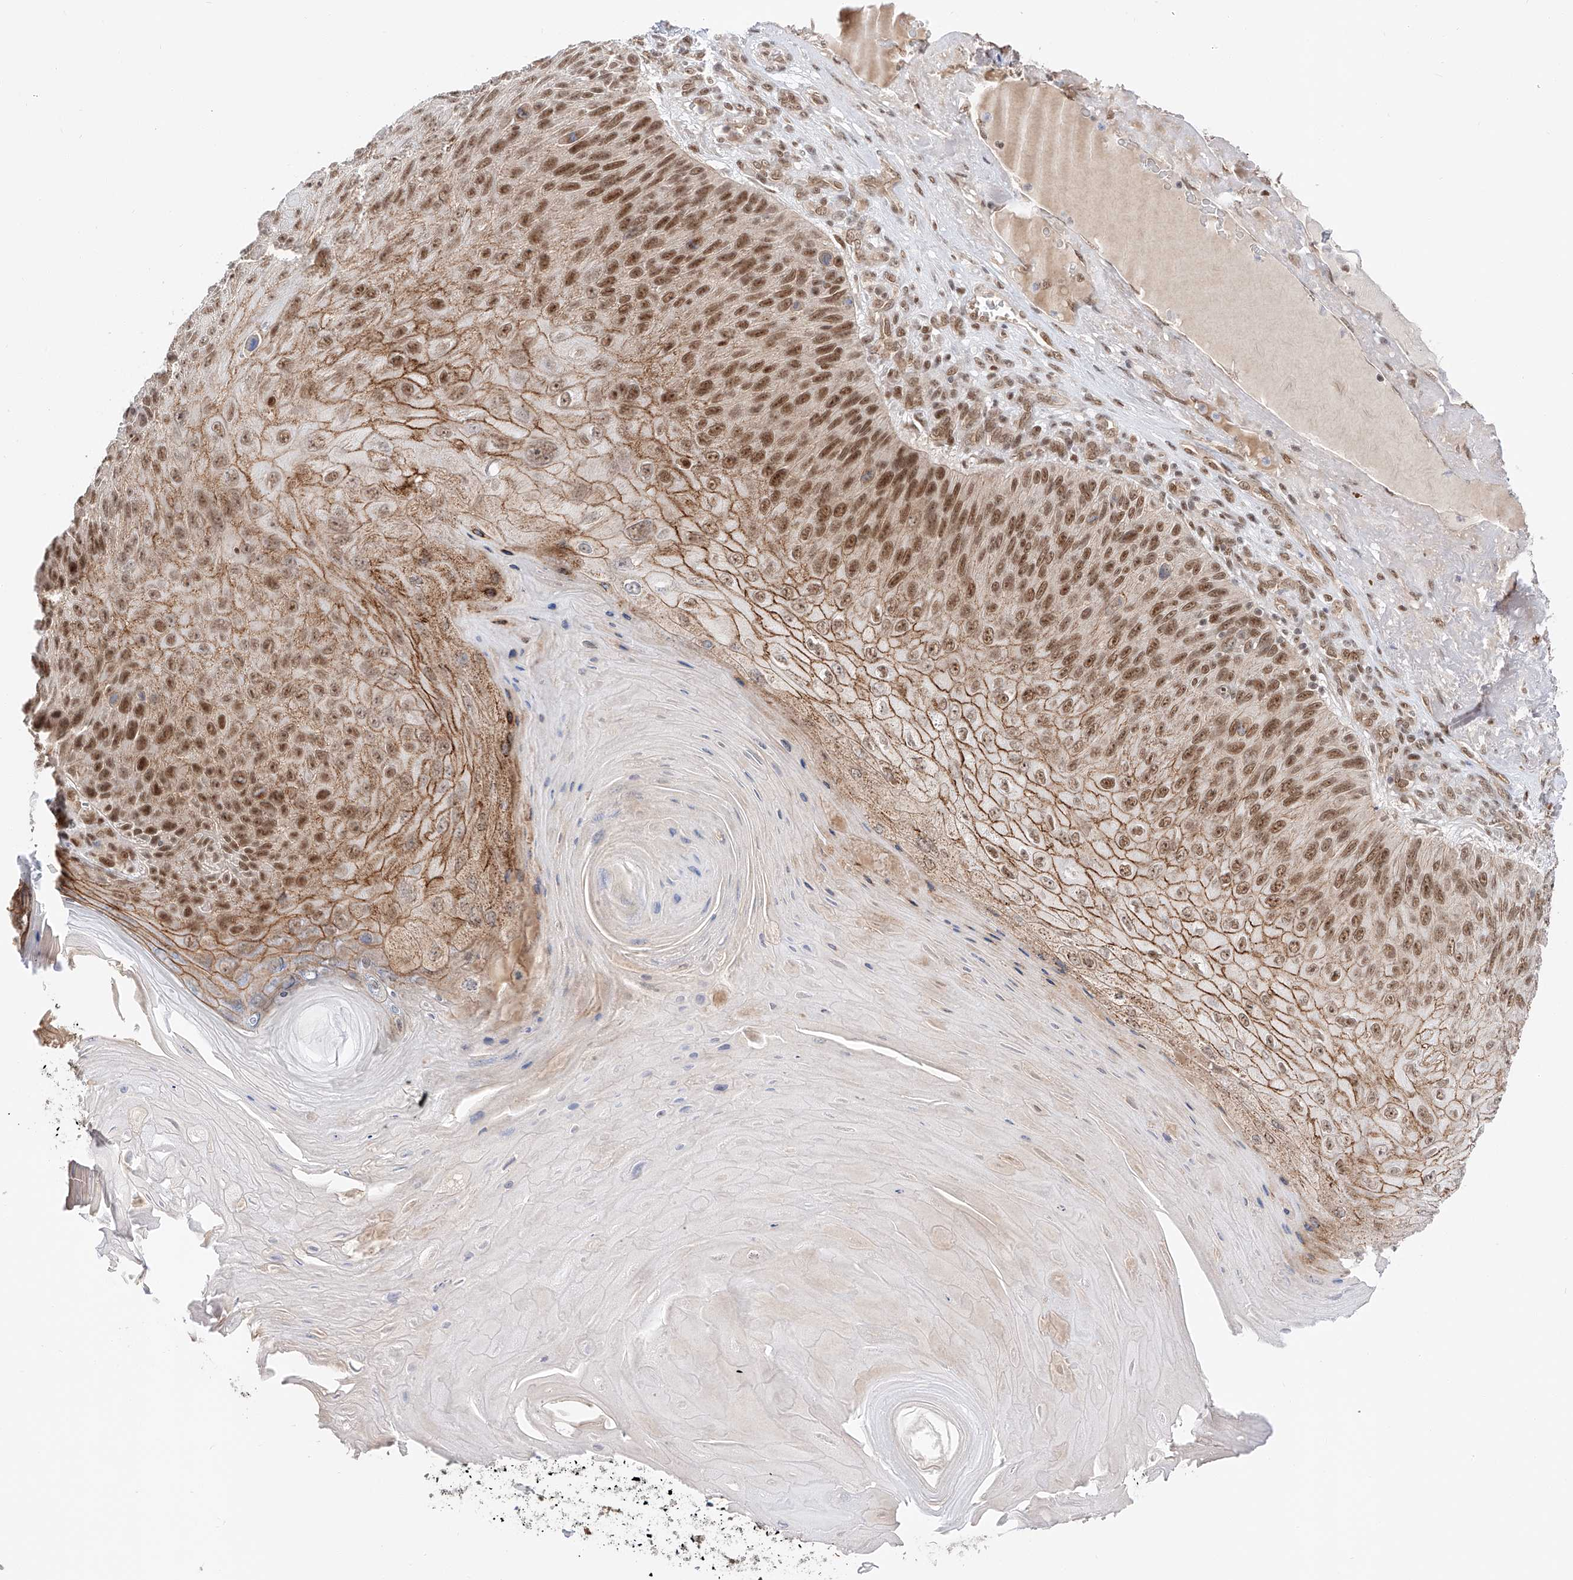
{"staining": {"intensity": "moderate", "quantity": ">75%", "location": "cytoplasmic/membranous,nuclear"}, "tissue": "skin cancer", "cell_type": "Tumor cells", "image_type": "cancer", "snomed": [{"axis": "morphology", "description": "Squamous cell carcinoma, NOS"}, {"axis": "topography", "description": "Skin"}], "caption": "The histopathology image exhibits a brown stain indicating the presence of a protein in the cytoplasmic/membranous and nuclear of tumor cells in skin squamous cell carcinoma.", "gene": "POGK", "patient": {"sex": "female", "age": 88}}